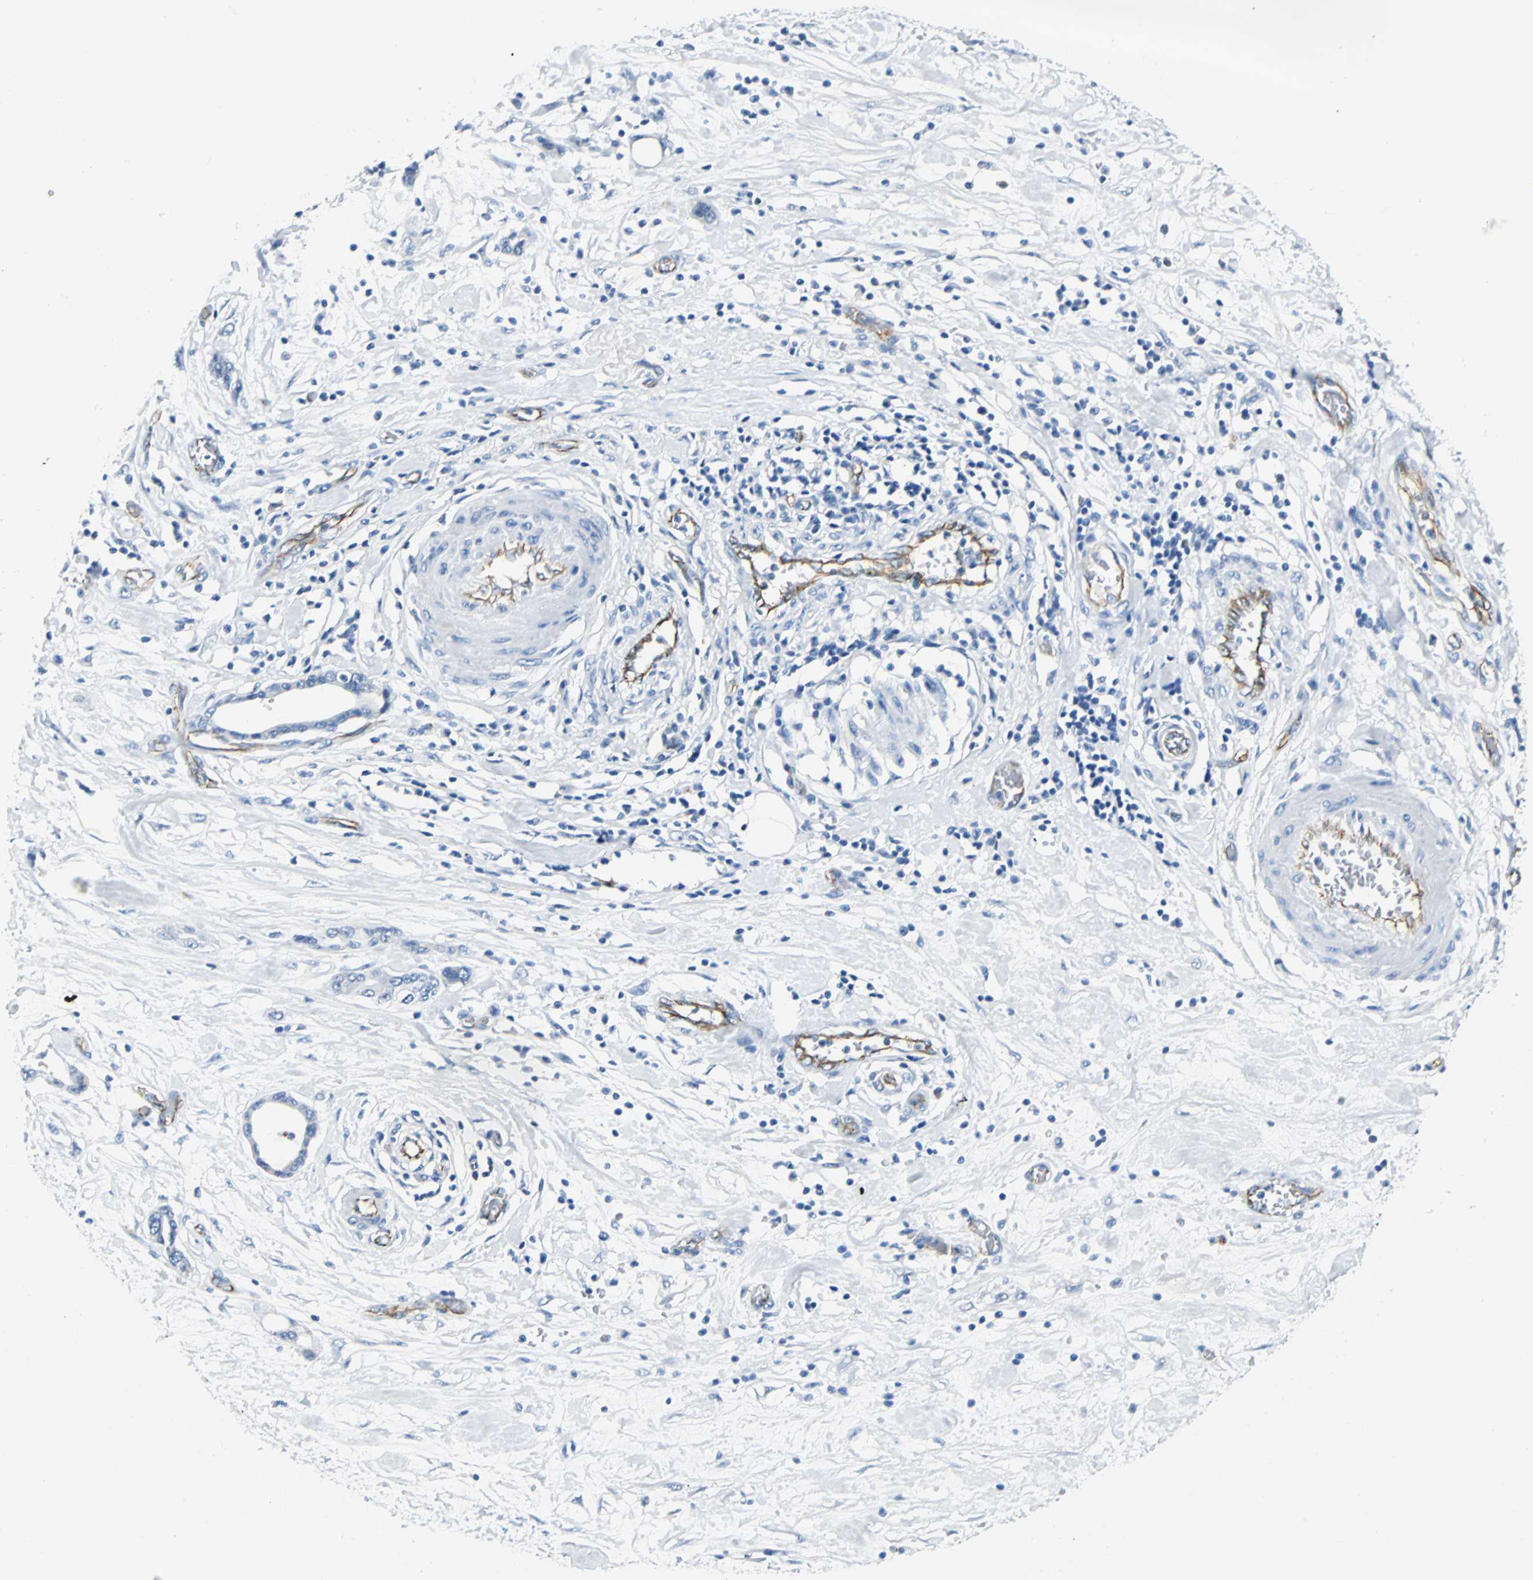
{"staining": {"intensity": "negative", "quantity": "none", "location": "none"}, "tissue": "pancreatic cancer", "cell_type": "Tumor cells", "image_type": "cancer", "snomed": [{"axis": "morphology", "description": "Adenocarcinoma, NOS"}, {"axis": "topography", "description": "Pancreas"}], "caption": "This is an immunohistochemistry photomicrograph of human pancreatic cancer (adenocarcinoma). There is no staining in tumor cells.", "gene": "VPS9D1", "patient": {"sex": "female", "age": 57}}